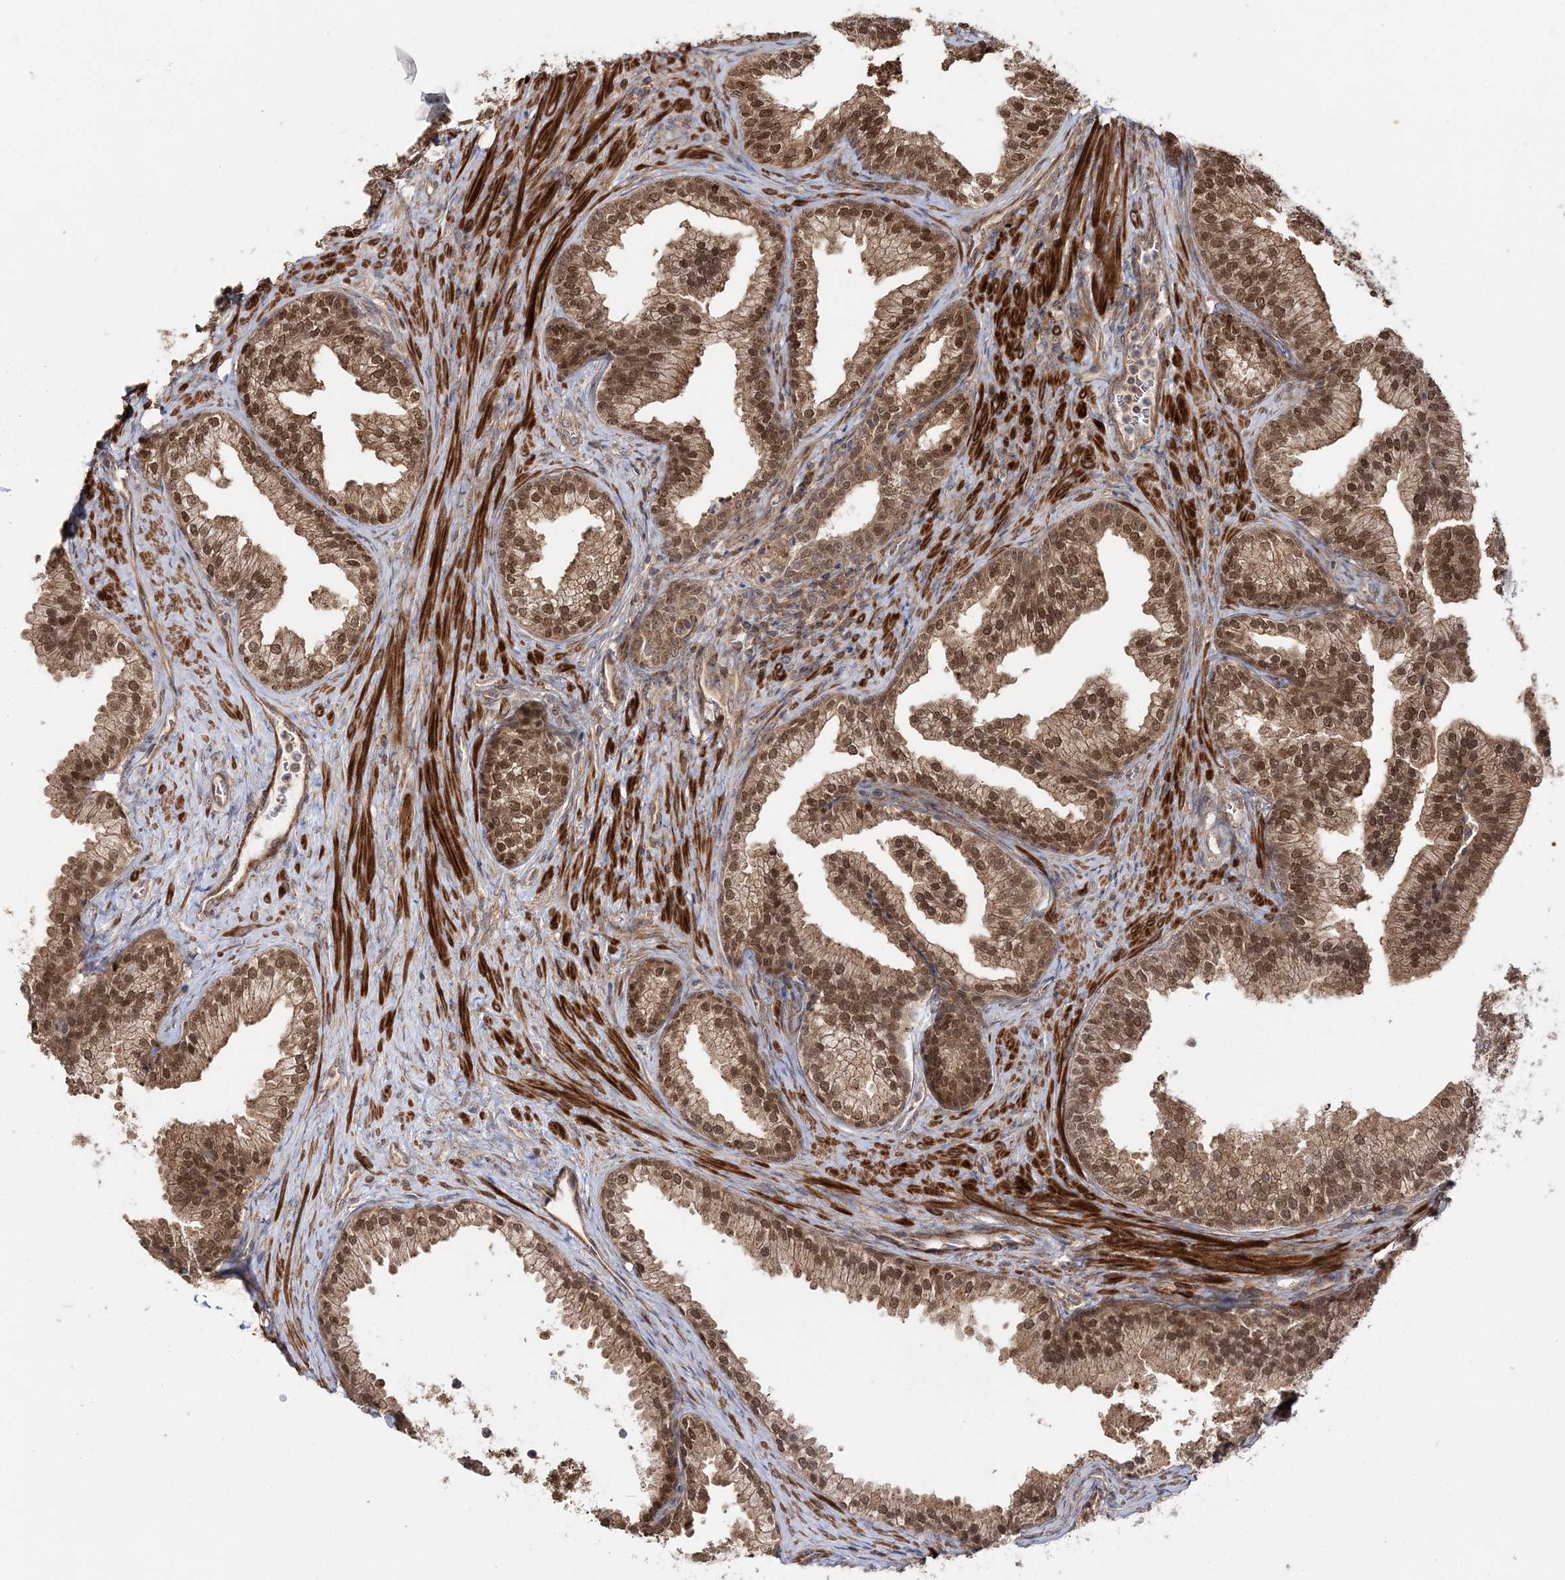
{"staining": {"intensity": "strong", "quantity": ">75%", "location": "cytoplasmic/membranous,nuclear"}, "tissue": "prostate", "cell_type": "Glandular cells", "image_type": "normal", "snomed": [{"axis": "morphology", "description": "Normal tissue, NOS"}, {"axis": "topography", "description": "Prostate"}], "caption": "Prostate stained for a protein demonstrates strong cytoplasmic/membranous,nuclear positivity in glandular cells. Immunohistochemistry (ihc) stains the protein in brown and the nuclei are stained blue.", "gene": "MOCS2", "patient": {"sex": "male", "age": 76}}